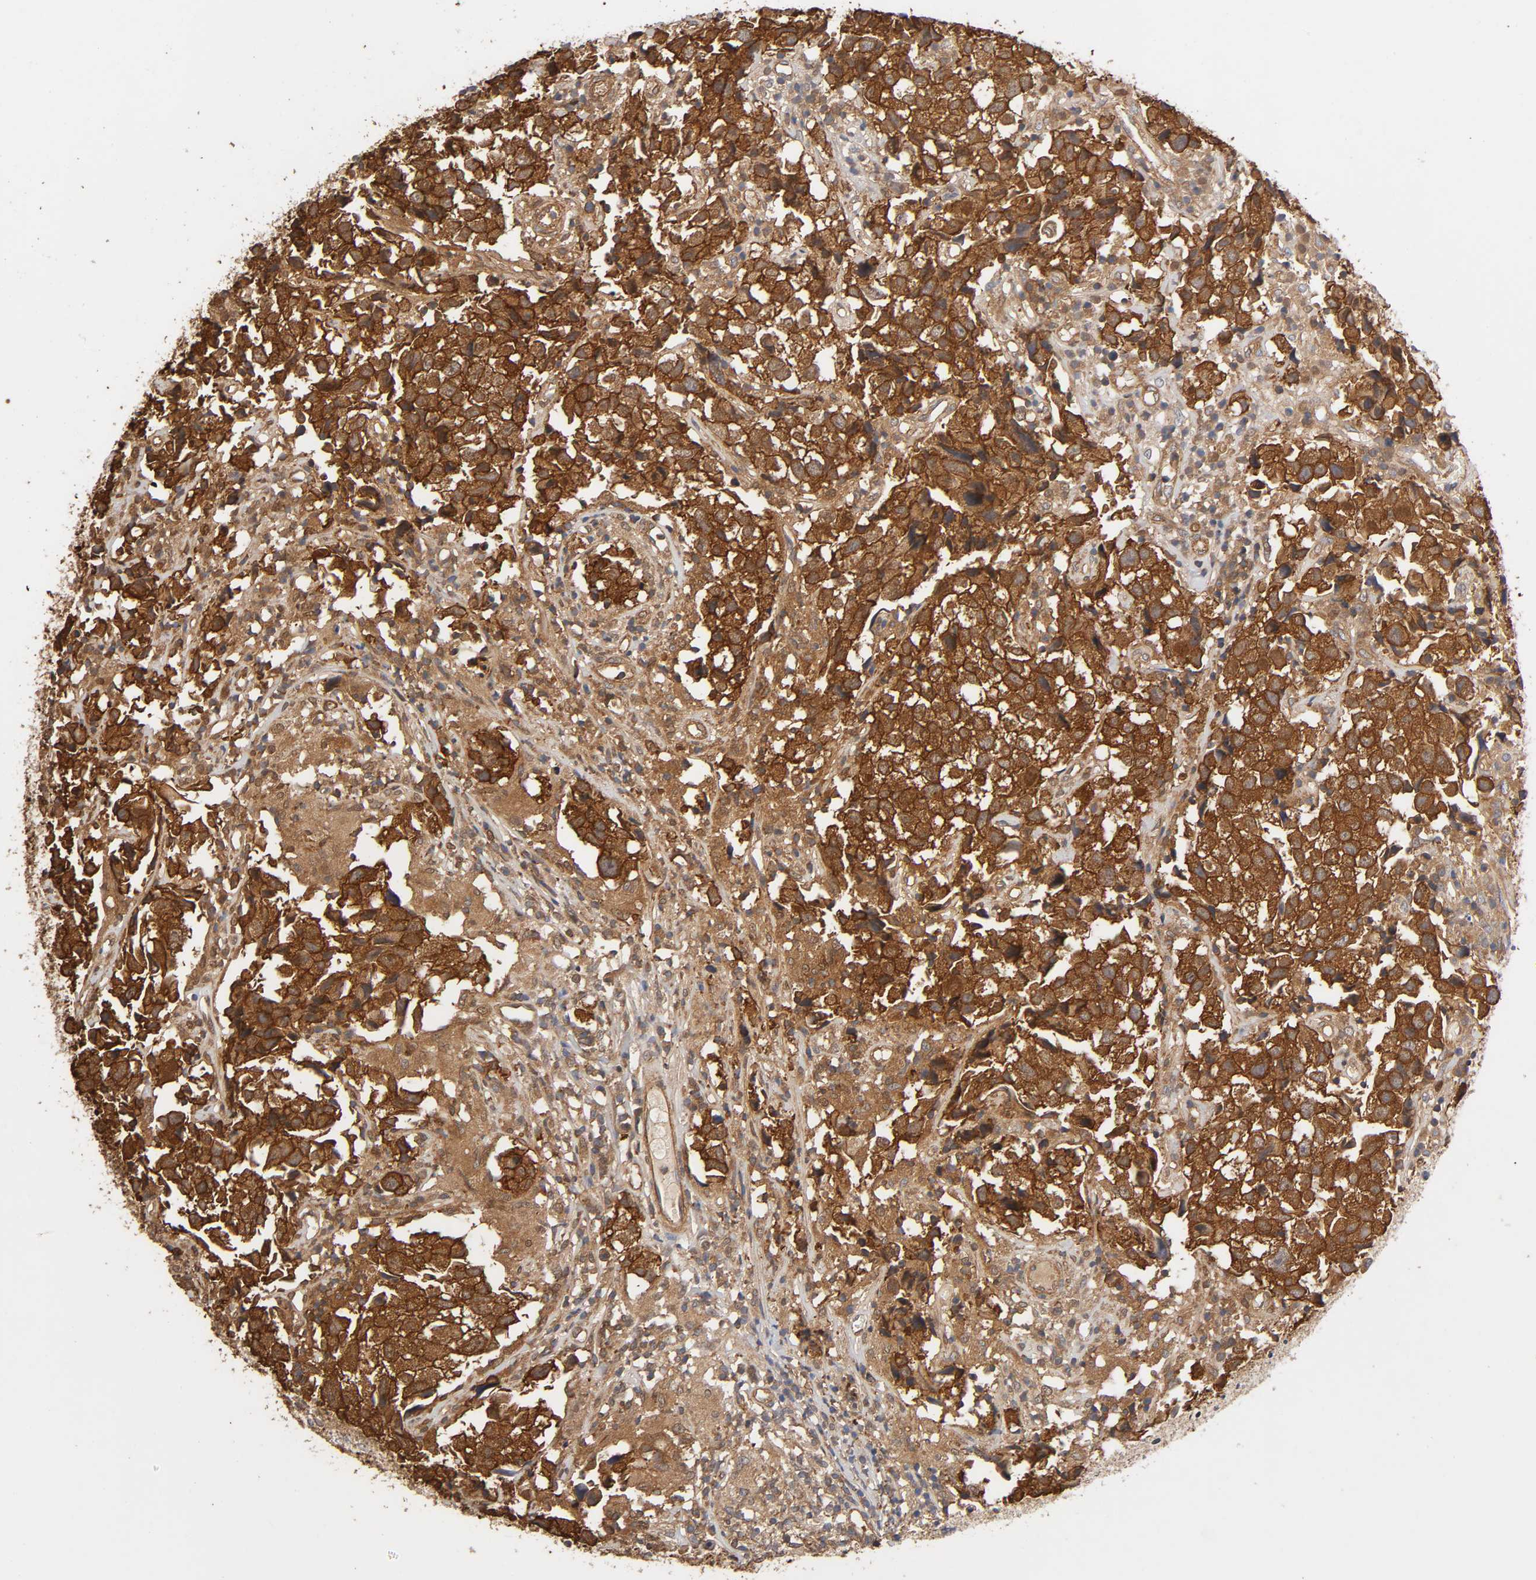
{"staining": {"intensity": "strong", "quantity": ">75%", "location": "cytoplasmic/membranous"}, "tissue": "urothelial cancer", "cell_type": "Tumor cells", "image_type": "cancer", "snomed": [{"axis": "morphology", "description": "Urothelial carcinoma, High grade"}, {"axis": "topography", "description": "Urinary bladder"}], "caption": "Protein expression analysis of human urothelial carcinoma (high-grade) reveals strong cytoplasmic/membranous expression in about >75% of tumor cells. (brown staining indicates protein expression, while blue staining denotes nuclei).", "gene": "LAMTOR2", "patient": {"sex": "female", "age": 75}}